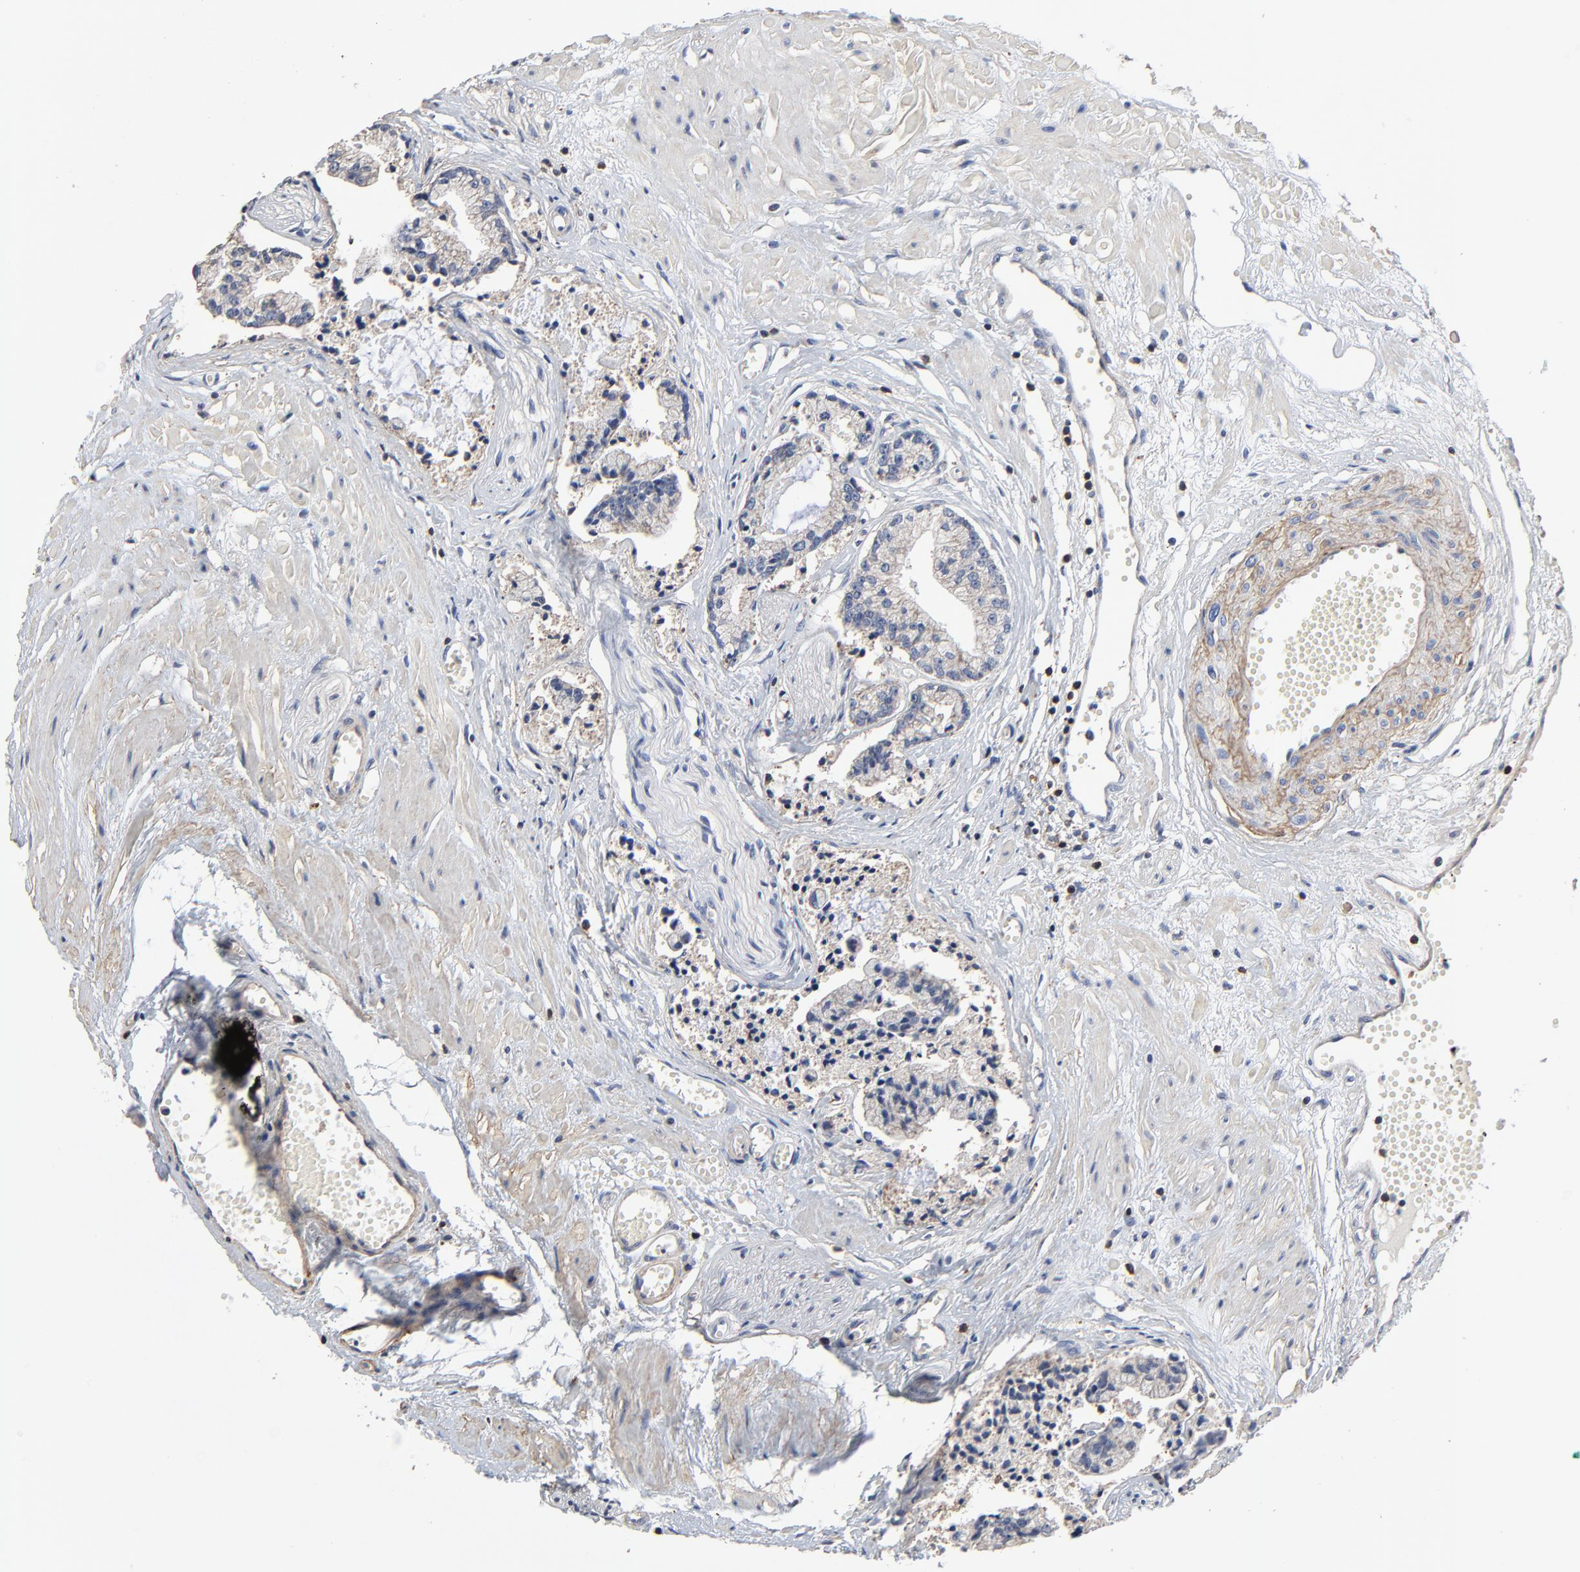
{"staining": {"intensity": "weak", "quantity": "<25%", "location": "cytoplasmic/membranous"}, "tissue": "prostate cancer", "cell_type": "Tumor cells", "image_type": "cancer", "snomed": [{"axis": "morphology", "description": "Adenocarcinoma, High grade"}, {"axis": "topography", "description": "Prostate"}], "caption": "High power microscopy histopathology image of an immunohistochemistry (IHC) histopathology image of adenocarcinoma (high-grade) (prostate), revealing no significant expression in tumor cells.", "gene": "SKAP1", "patient": {"sex": "male", "age": 56}}